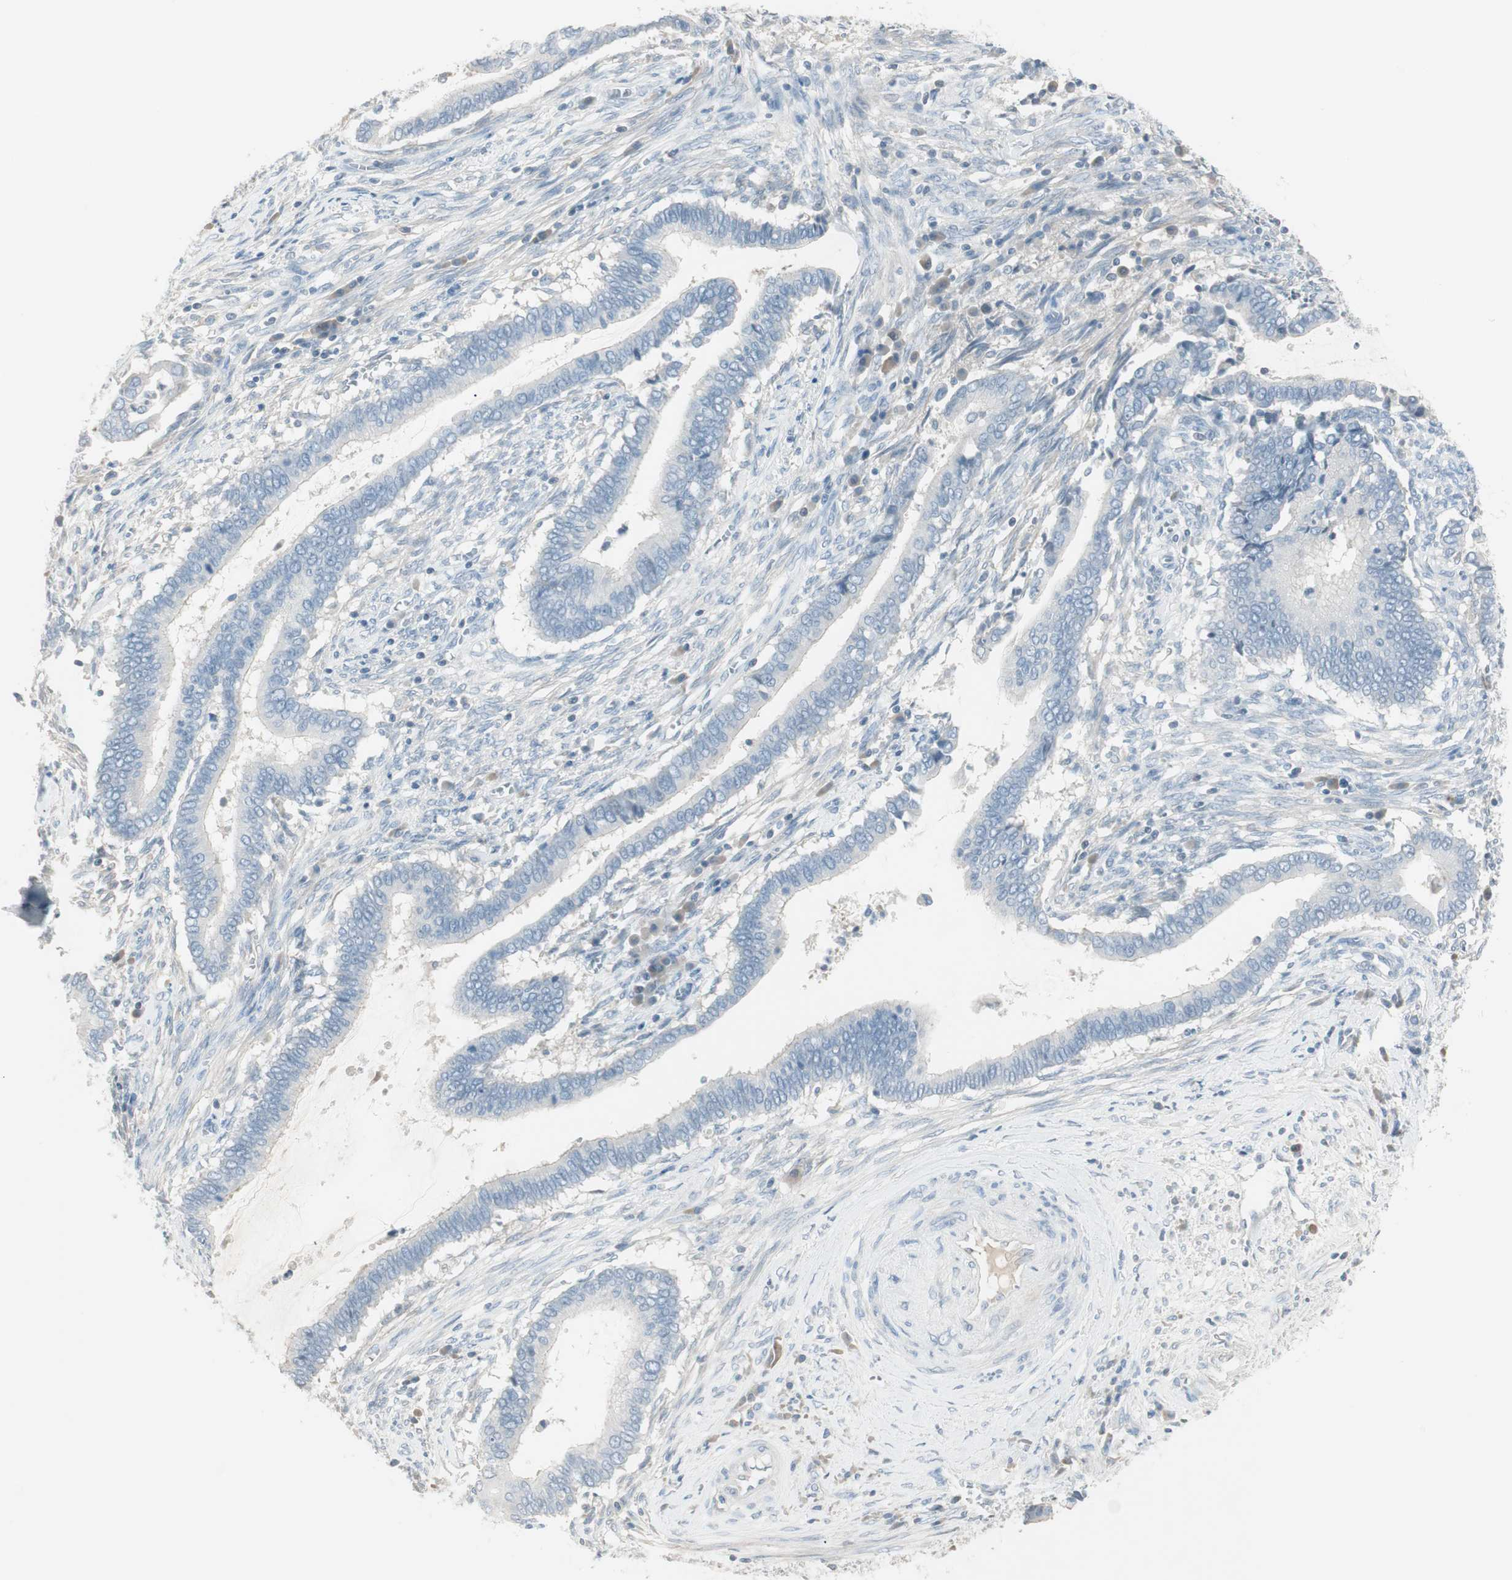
{"staining": {"intensity": "negative", "quantity": "none", "location": "none"}, "tissue": "cervical cancer", "cell_type": "Tumor cells", "image_type": "cancer", "snomed": [{"axis": "morphology", "description": "Adenocarcinoma, NOS"}, {"axis": "topography", "description": "Cervix"}], "caption": "A high-resolution photomicrograph shows immunohistochemistry staining of cervical cancer (adenocarcinoma), which reveals no significant positivity in tumor cells. The staining was performed using DAB (3,3'-diaminobenzidine) to visualize the protein expression in brown, while the nuclei were stained in blue with hematoxylin (Magnification: 20x).", "gene": "ITLN2", "patient": {"sex": "female", "age": 44}}